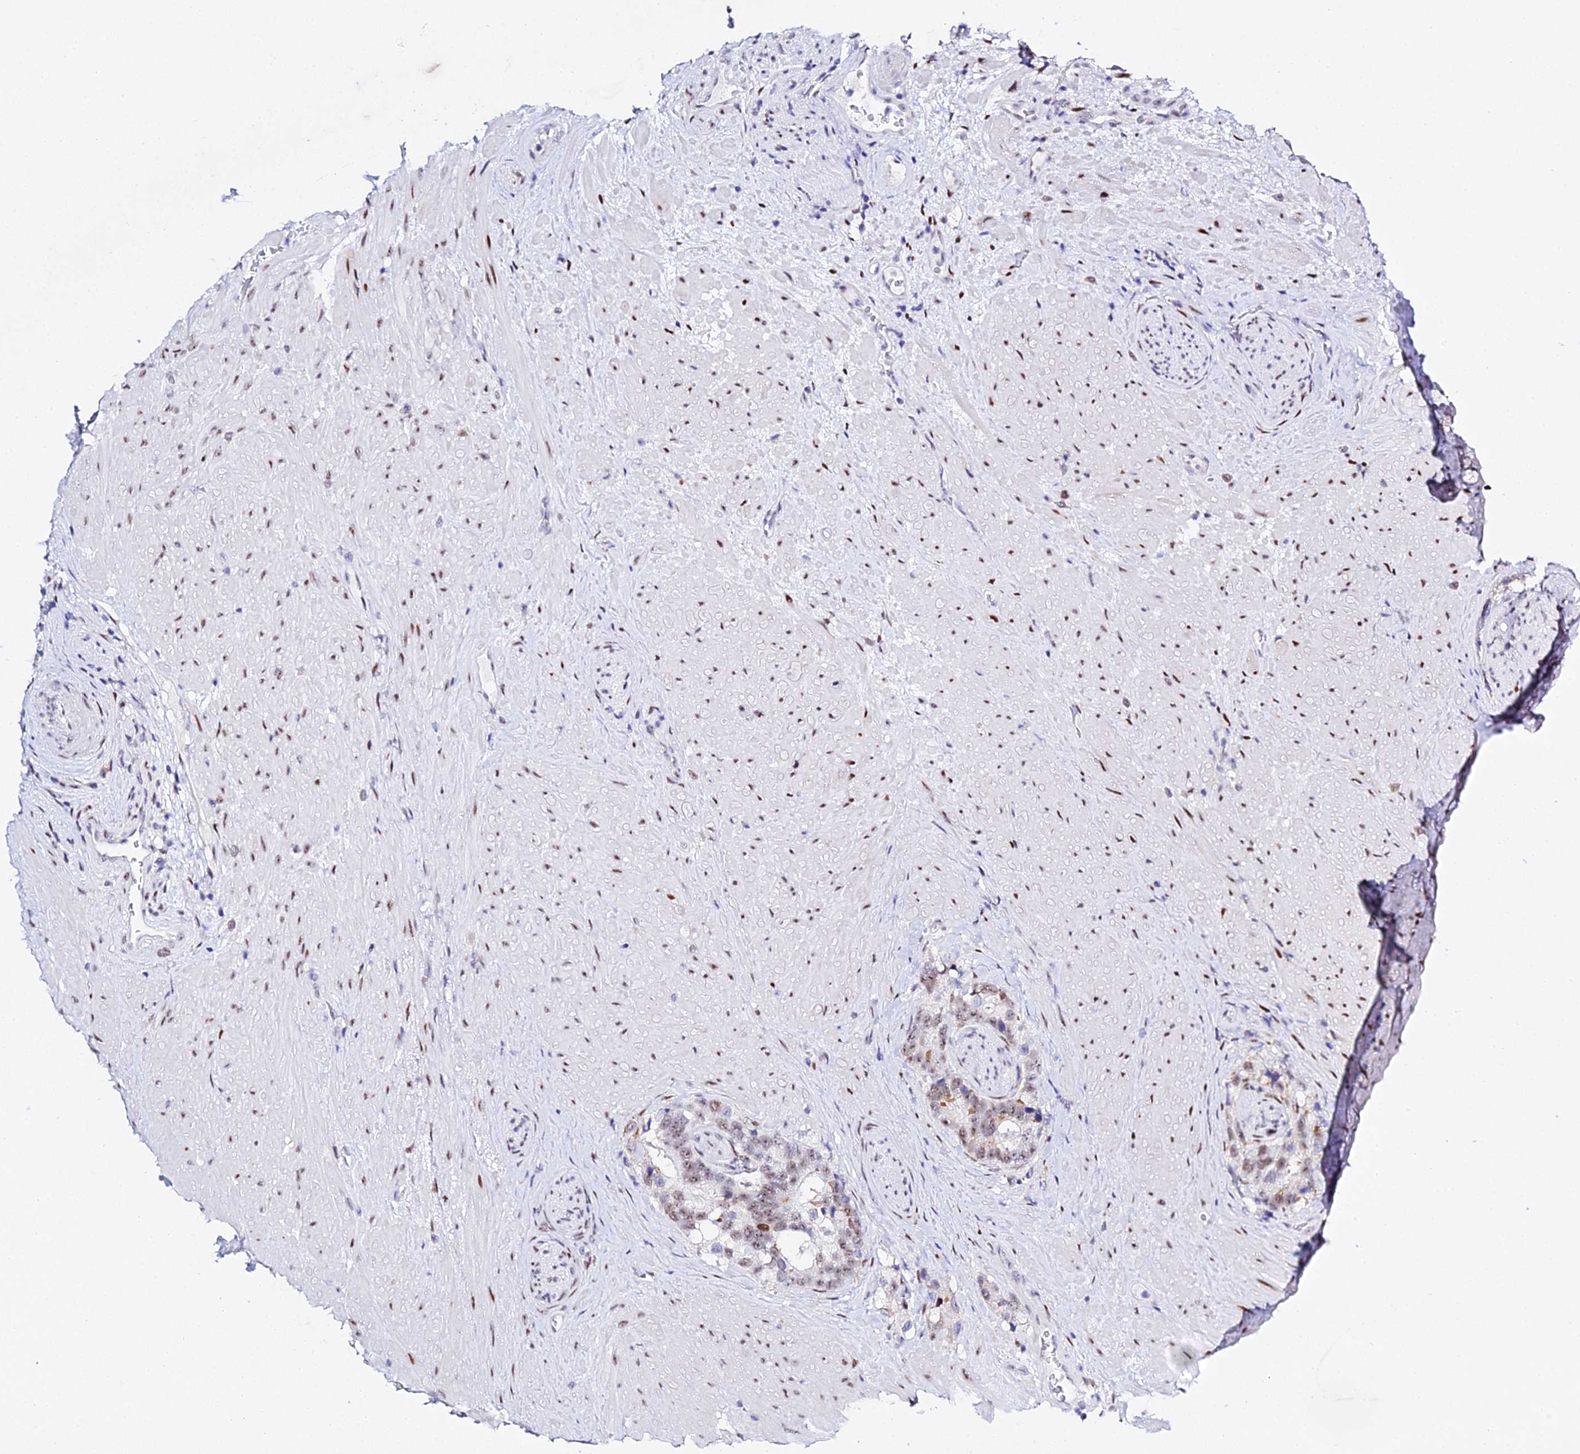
{"staining": {"intensity": "weak", "quantity": ">75%", "location": "nuclear"}, "tissue": "prostate cancer", "cell_type": "Tumor cells", "image_type": "cancer", "snomed": [{"axis": "morphology", "description": "Adenocarcinoma, High grade"}, {"axis": "topography", "description": "Prostate"}], "caption": "Immunohistochemical staining of human prostate cancer (high-grade adenocarcinoma) demonstrates low levels of weak nuclear expression in about >75% of tumor cells.", "gene": "POFUT2", "patient": {"sex": "male", "age": 74}}